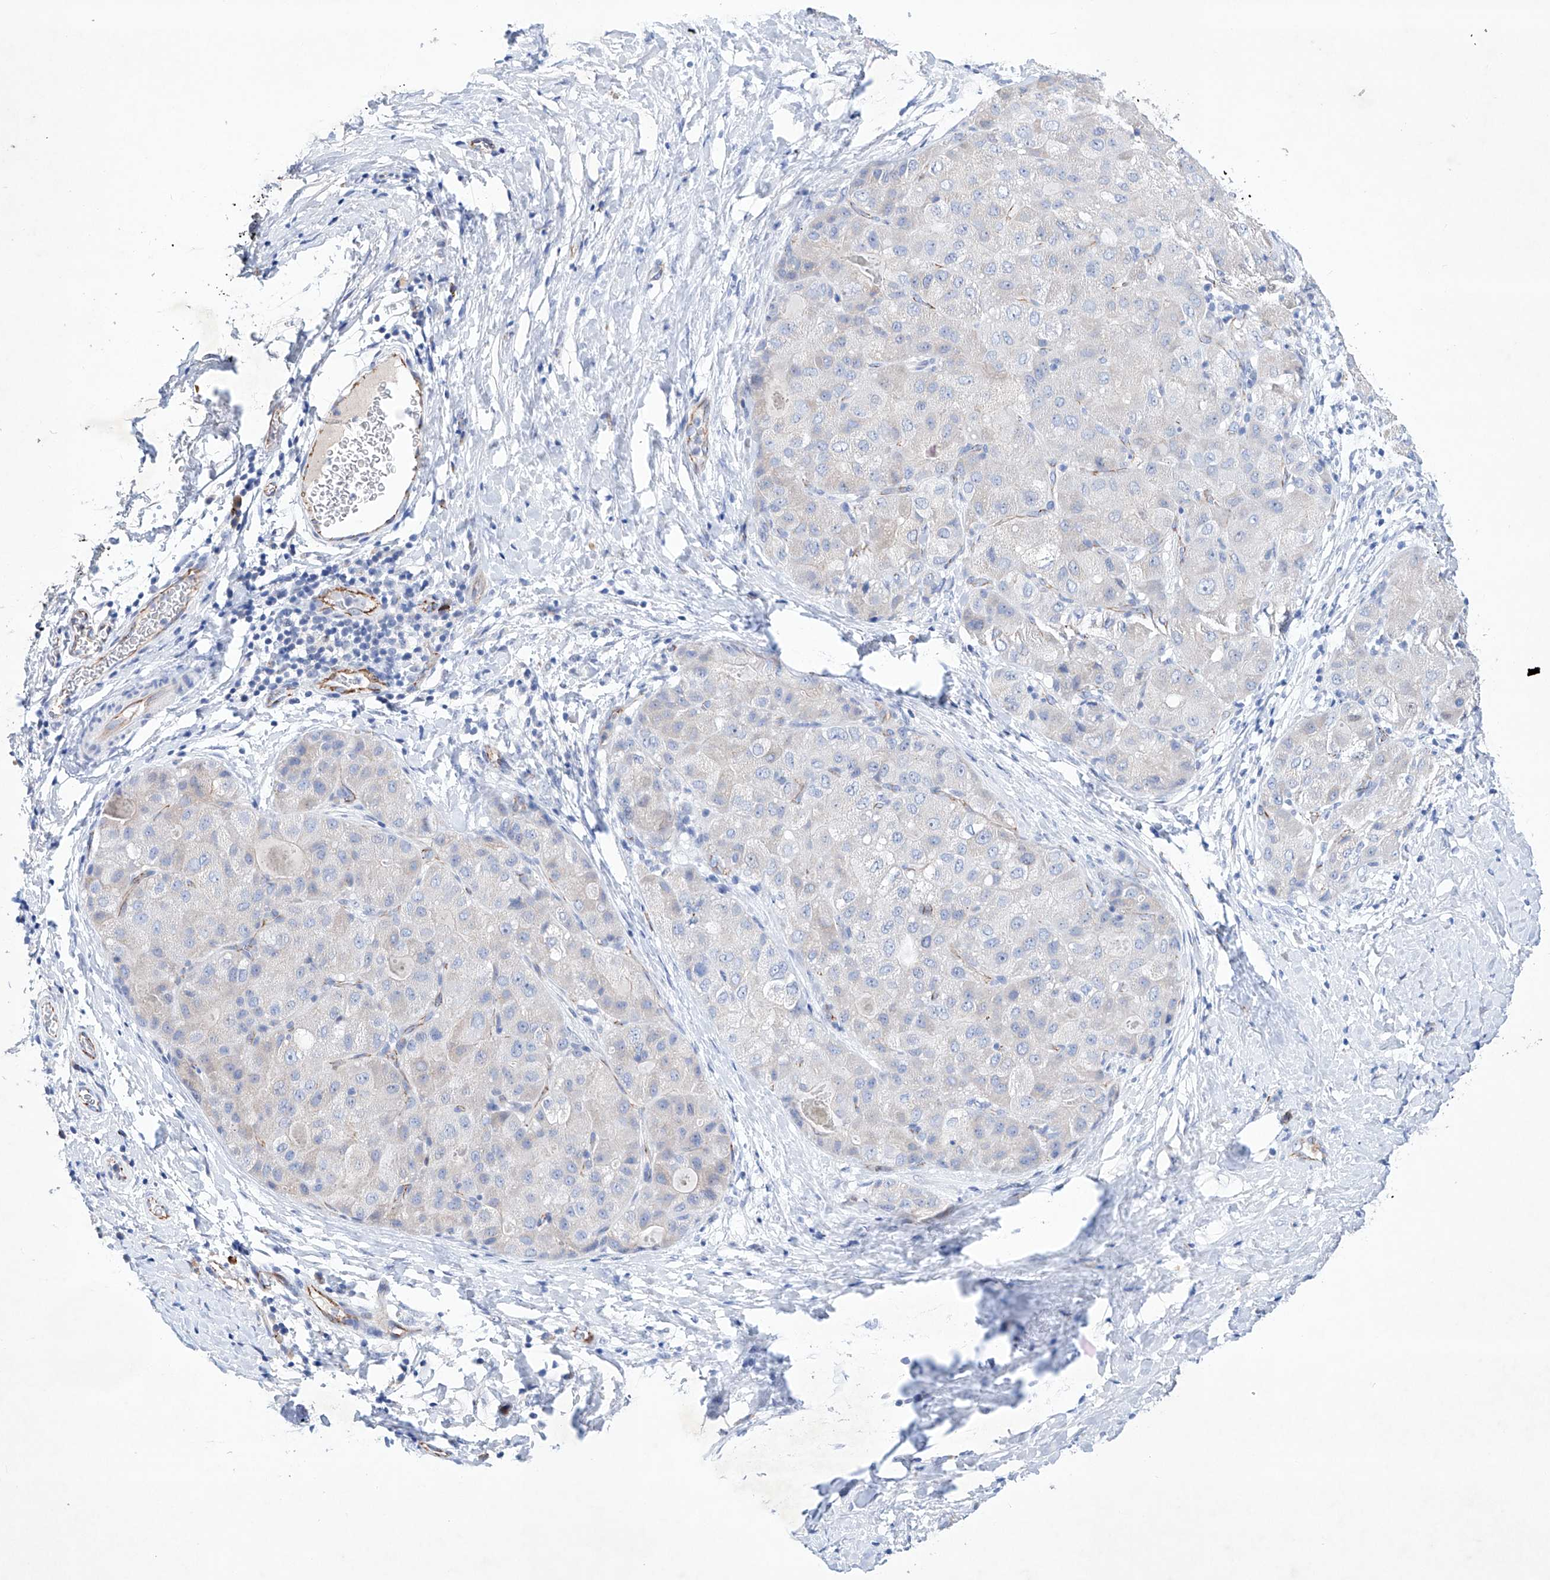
{"staining": {"intensity": "negative", "quantity": "none", "location": "none"}, "tissue": "liver cancer", "cell_type": "Tumor cells", "image_type": "cancer", "snomed": [{"axis": "morphology", "description": "Carcinoma, Hepatocellular, NOS"}, {"axis": "topography", "description": "Liver"}], "caption": "Micrograph shows no protein staining in tumor cells of hepatocellular carcinoma (liver) tissue.", "gene": "ETV7", "patient": {"sex": "male", "age": 80}}